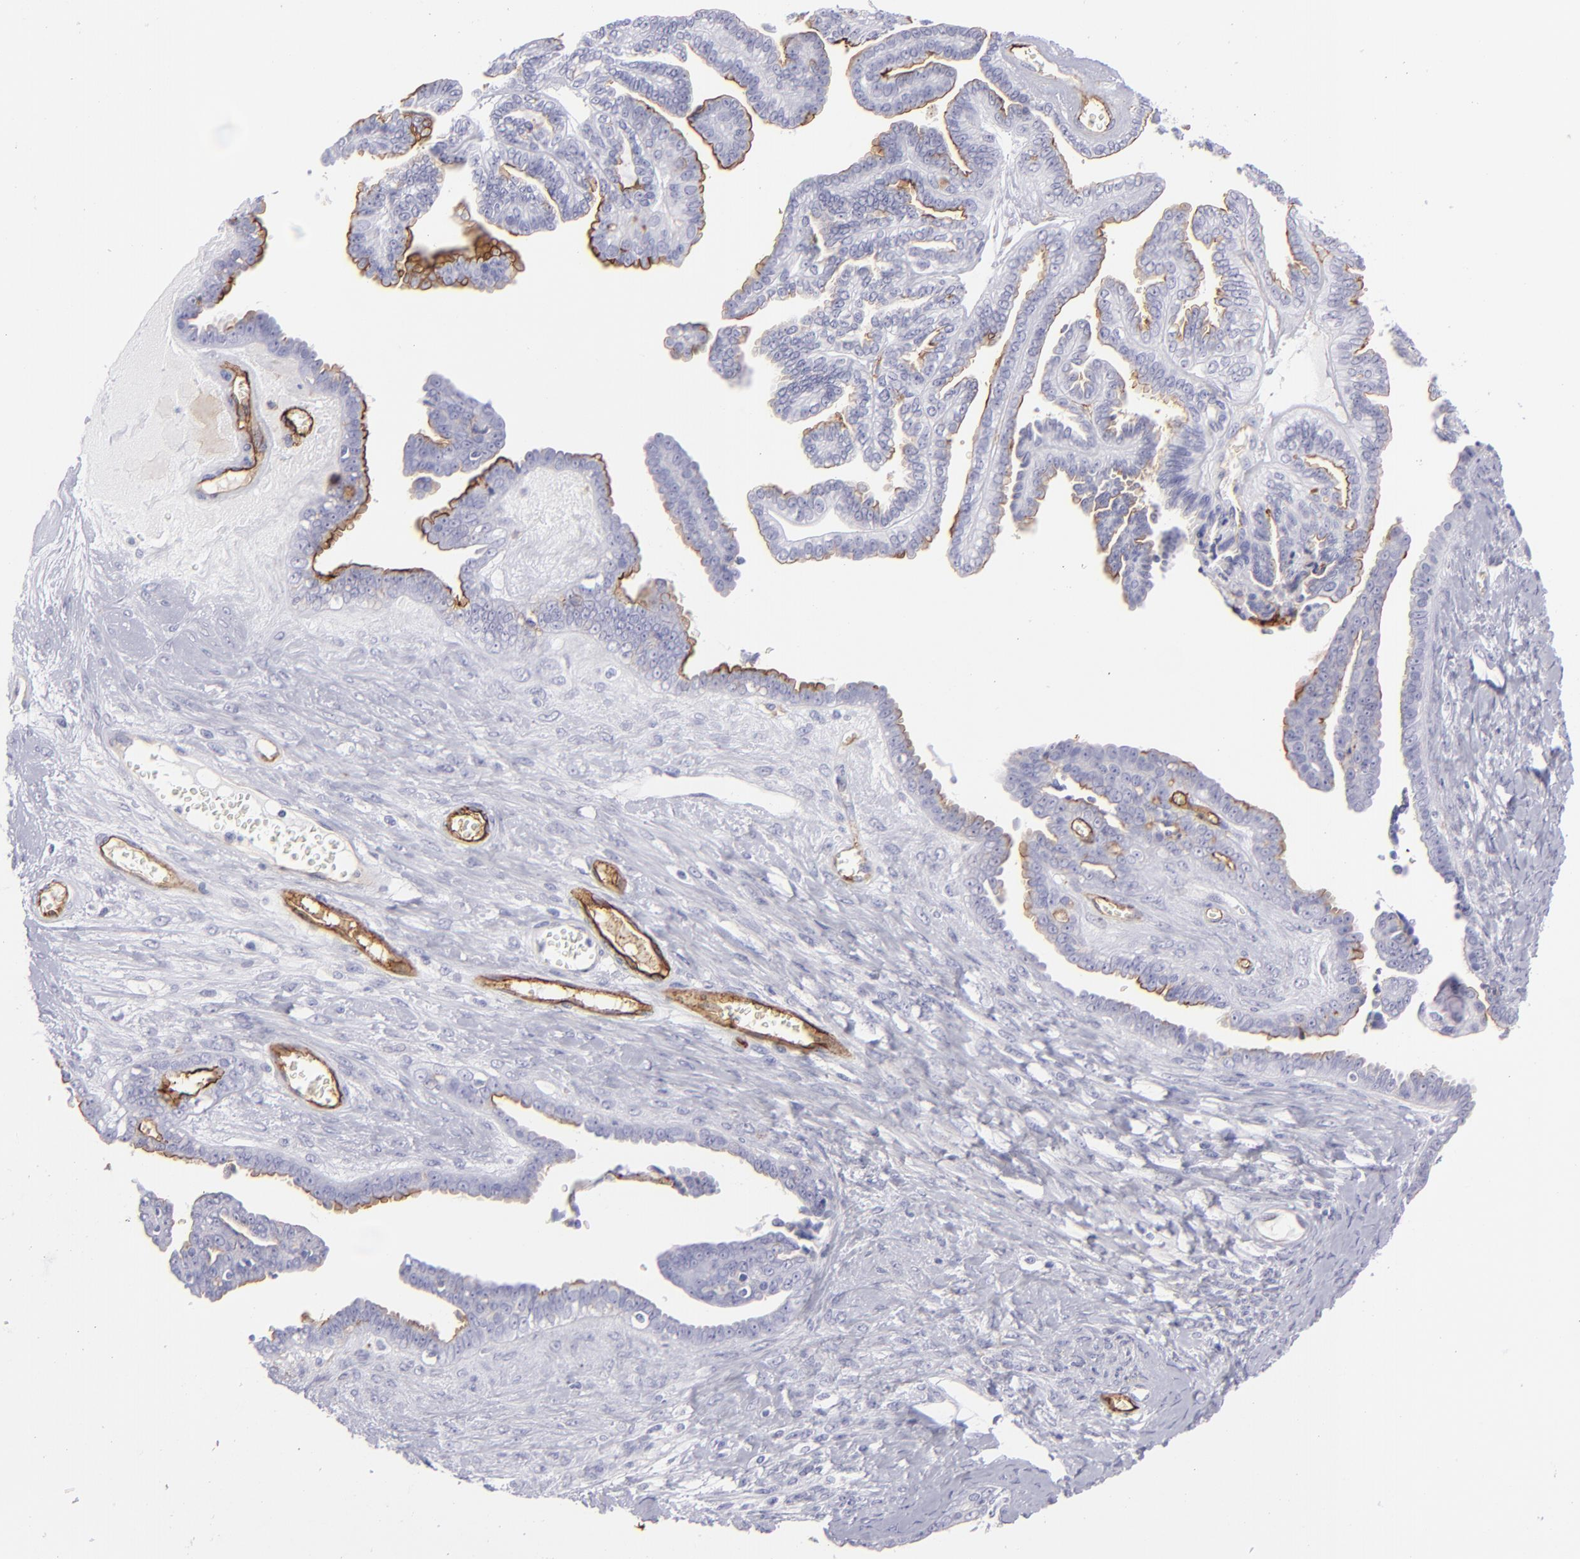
{"staining": {"intensity": "moderate", "quantity": "<25%", "location": "cytoplasmic/membranous"}, "tissue": "ovarian cancer", "cell_type": "Tumor cells", "image_type": "cancer", "snomed": [{"axis": "morphology", "description": "Cystadenocarcinoma, serous, NOS"}, {"axis": "topography", "description": "Ovary"}], "caption": "Immunohistochemistry of human ovarian cancer (serous cystadenocarcinoma) reveals low levels of moderate cytoplasmic/membranous expression in about <25% of tumor cells.", "gene": "ACE", "patient": {"sex": "female", "age": 71}}